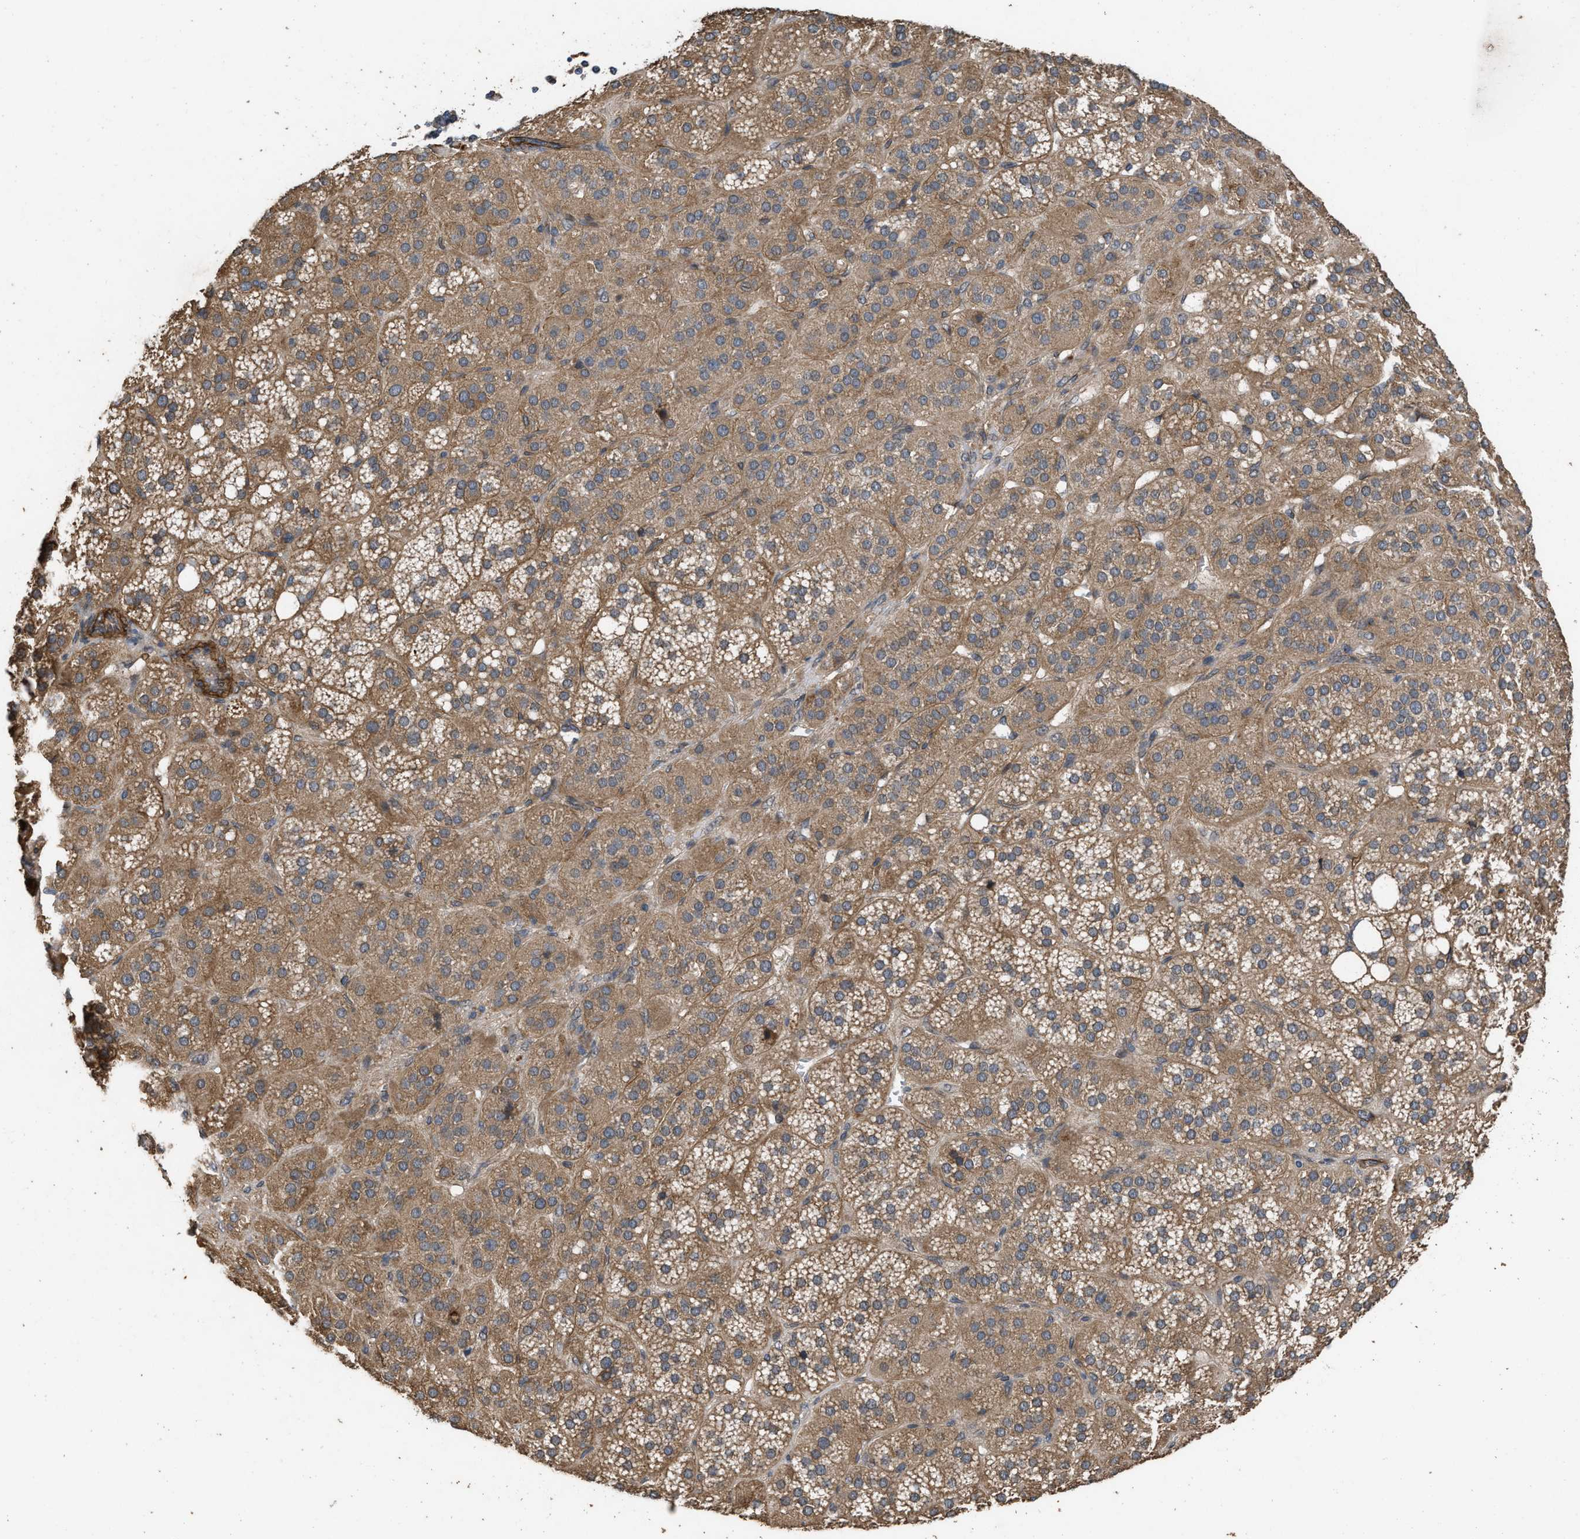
{"staining": {"intensity": "moderate", "quantity": ">75%", "location": "cytoplasmic/membranous"}, "tissue": "adrenal gland", "cell_type": "Glandular cells", "image_type": "normal", "snomed": [{"axis": "morphology", "description": "Normal tissue, NOS"}, {"axis": "topography", "description": "Adrenal gland"}], "caption": "This is a histology image of IHC staining of benign adrenal gland, which shows moderate expression in the cytoplasmic/membranous of glandular cells.", "gene": "UTRN", "patient": {"sex": "female", "age": 59}}